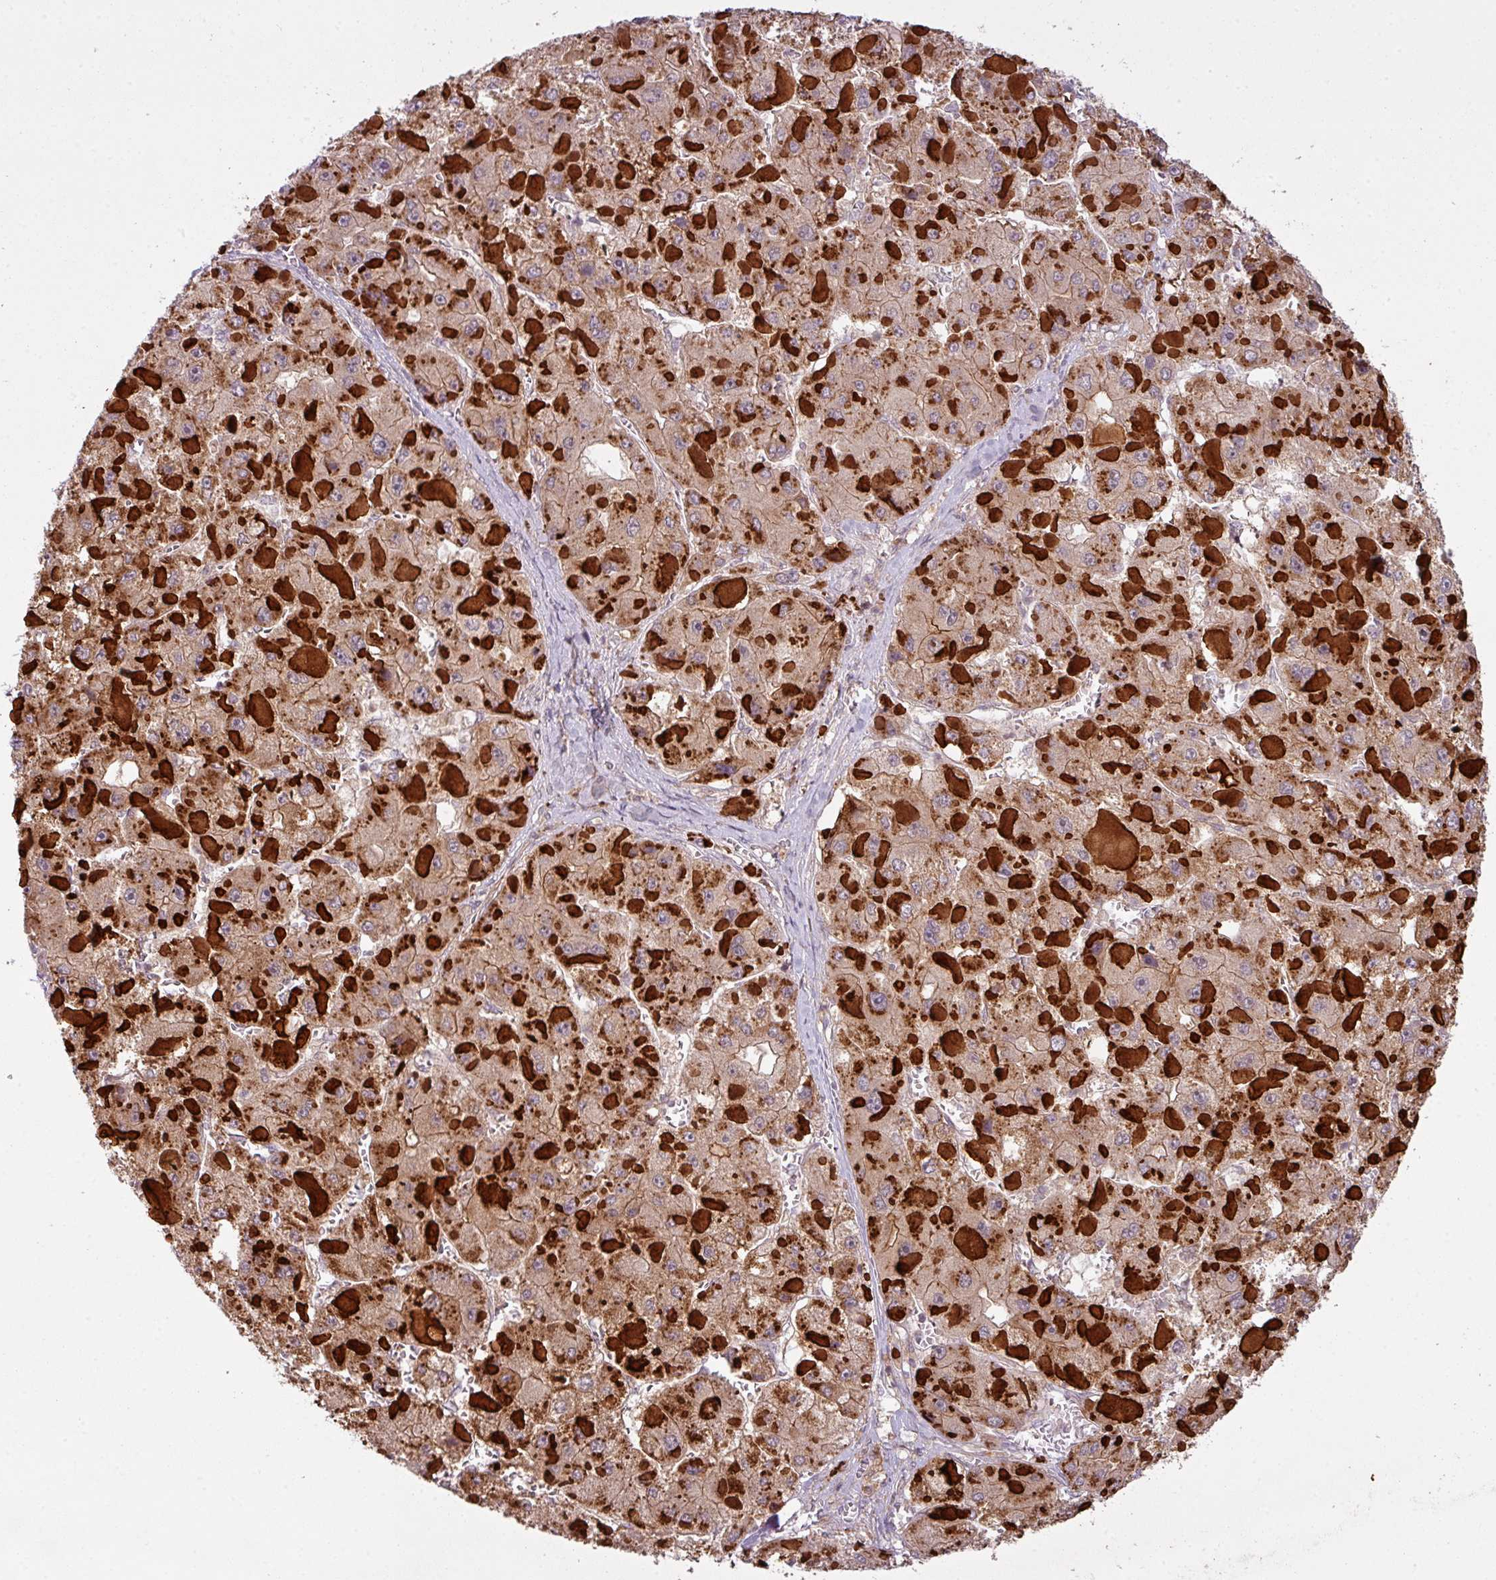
{"staining": {"intensity": "moderate", "quantity": ">75%", "location": "cytoplasmic/membranous"}, "tissue": "liver cancer", "cell_type": "Tumor cells", "image_type": "cancer", "snomed": [{"axis": "morphology", "description": "Carcinoma, Hepatocellular, NOS"}, {"axis": "topography", "description": "Liver"}], "caption": "IHC staining of liver hepatocellular carcinoma, which shows medium levels of moderate cytoplasmic/membranous expression in about >75% of tumor cells indicating moderate cytoplasmic/membranous protein expression. The staining was performed using DAB (3,3'-diaminobenzidine) (brown) for protein detection and nuclei were counterstained in hematoxylin (blue).", "gene": "ZC2HC1C", "patient": {"sex": "female", "age": 73}}